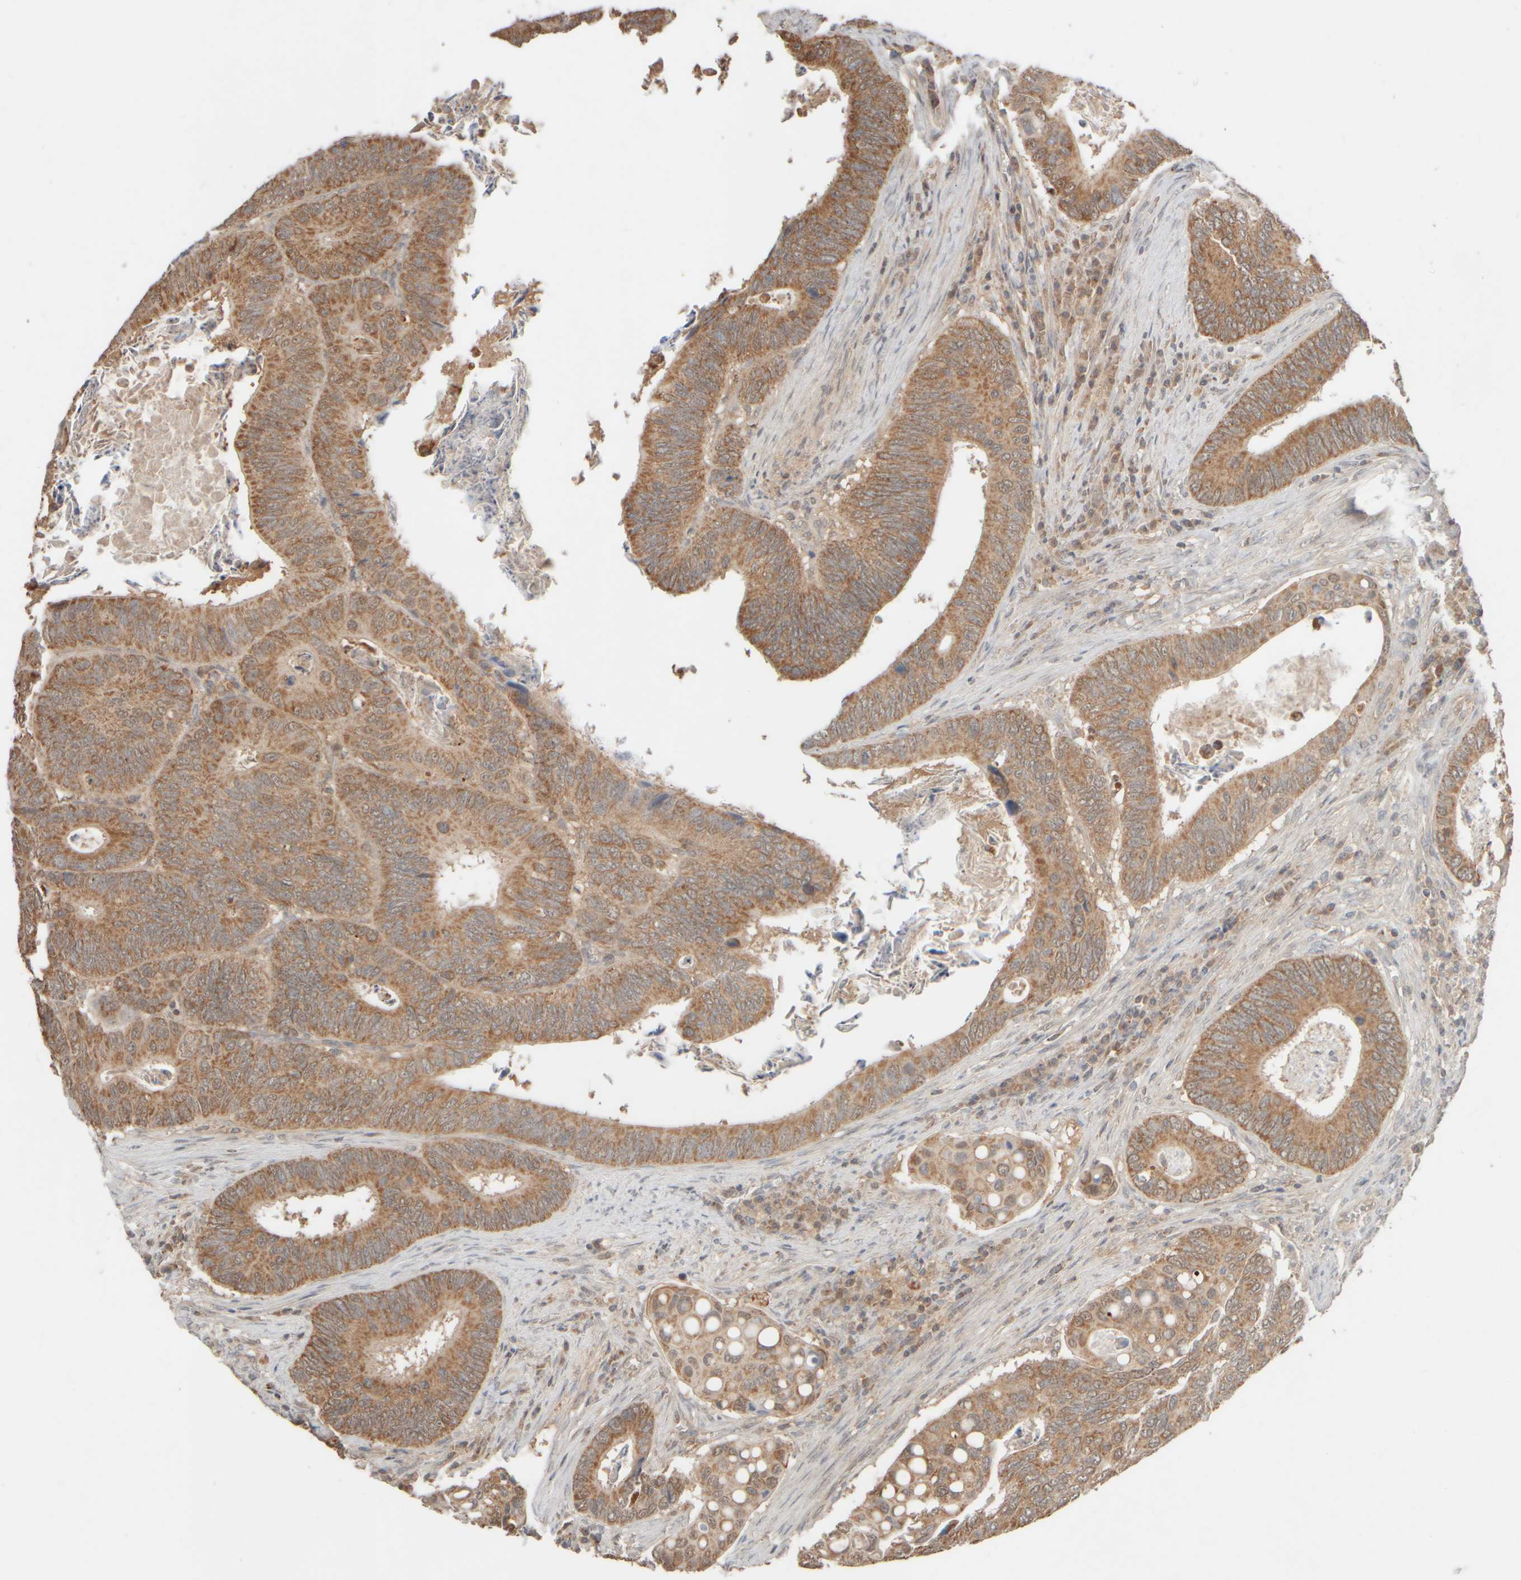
{"staining": {"intensity": "moderate", "quantity": ">75%", "location": "cytoplasmic/membranous"}, "tissue": "colorectal cancer", "cell_type": "Tumor cells", "image_type": "cancer", "snomed": [{"axis": "morphology", "description": "Inflammation, NOS"}, {"axis": "morphology", "description": "Adenocarcinoma, NOS"}, {"axis": "topography", "description": "Colon"}], "caption": "A histopathology image of human adenocarcinoma (colorectal) stained for a protein displays moderate cytoplasmic/membranous brown staining in tumor cells. (Stains: DAB in brown, nuclei in blue, Microscopy: brightfield microscopy at high magnification).", "gene": "EIF2B3", "patient": {"sex": "male", "age": 72}}